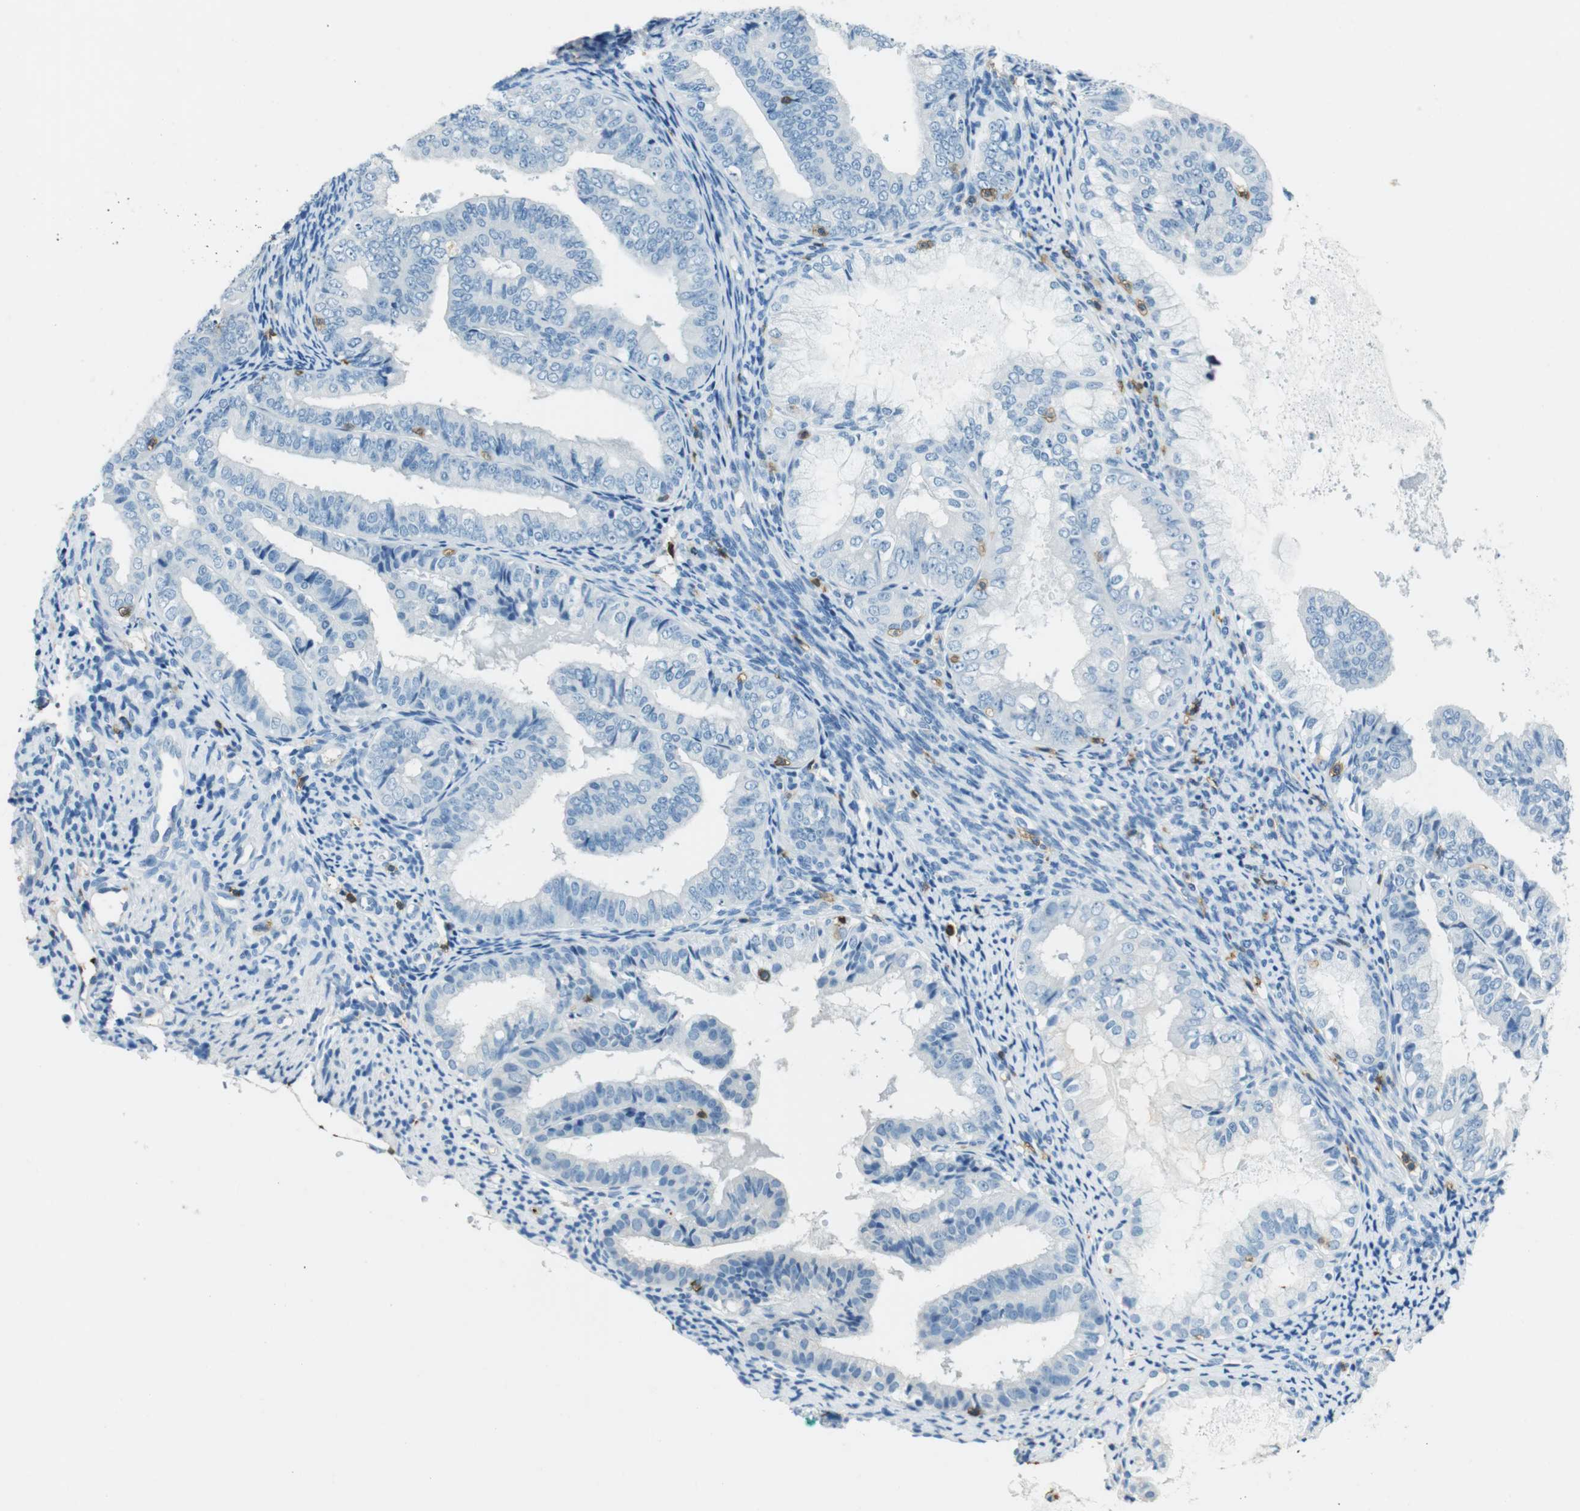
{"staining": {"intensity": "negative", "quantity": "none", "location": "none"}, "tissue": "endometrial cancer", "cell_type": "Tumor cells", "image_type": "cancer", "snomed": [{"axis": "morphology", "description": "Adenocarcinoma, NOS"}, {"axis": "topography", "description": "Endometrium"}], "caption": "There is no significant expression in tumor cells of endometrial cancer (adenocarcinoma).", "gene": "LAT", "patient": {"sex": "female", "age": 63}}